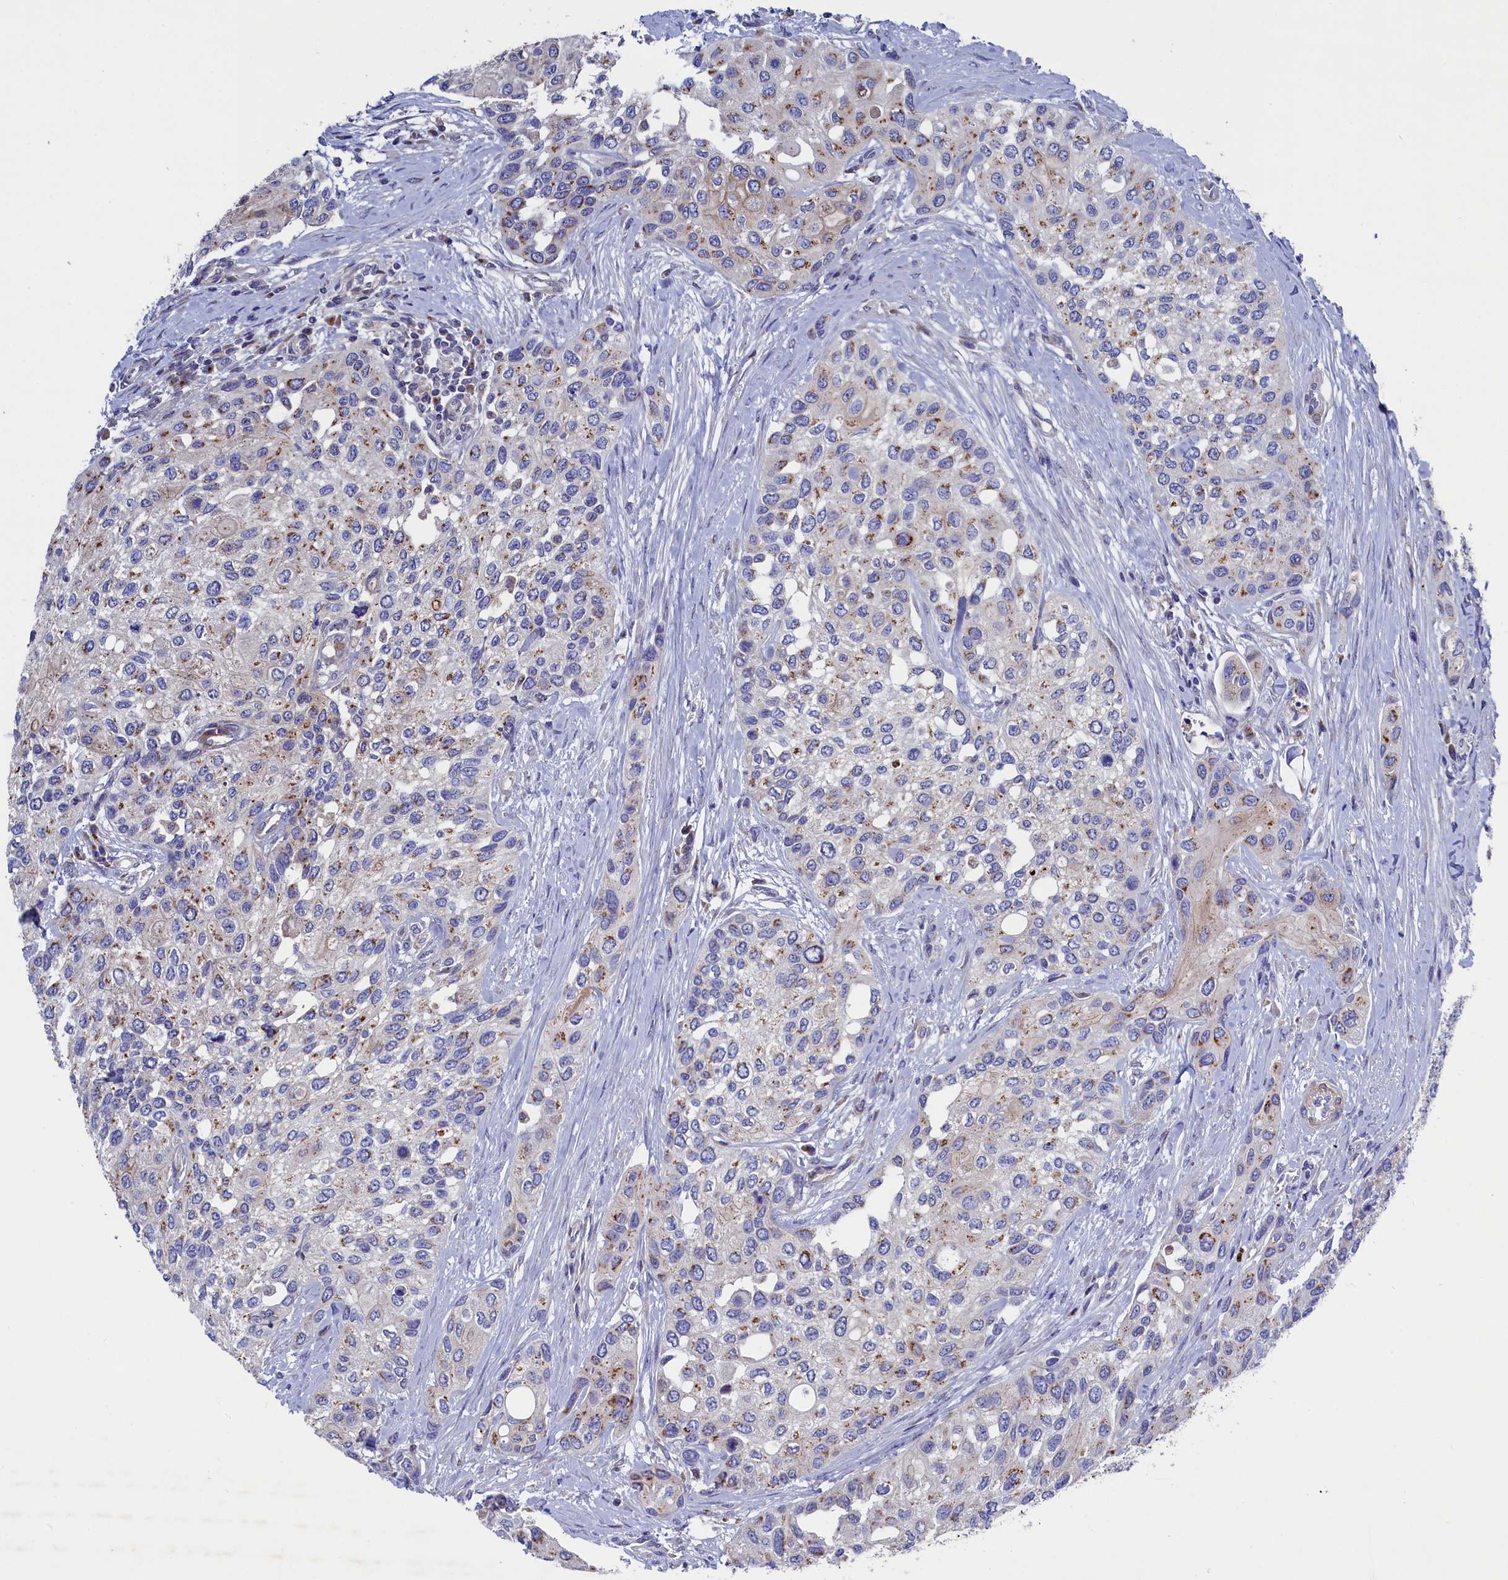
{"staining": {"intensity": "moderate", "quantity": "<25%", "location": "cytoplasmic/membranous"}, "tissue": "urothelial cancer", "cell_type": "Tumor cells", "image_type": "cancer", "snomed": [{"axis": "morphology", "description": "Normal tissue, NOS"}, {"axis": "morphology", "description": "Urothelial carcinoma, High grade"}, {"axis": "topography", "description": "Vascular tissue"}, {"axis": "topography", "description": "Urinary bladder"}], "caption": "Brown immunohistochemical staining in human urothelial cancer demonstrates moderate cytoplasmic/membranous positivity in approximately <25% of tumor cells.", "gene": "GPR108", "patient": {"sex": "female", "age": 56}}